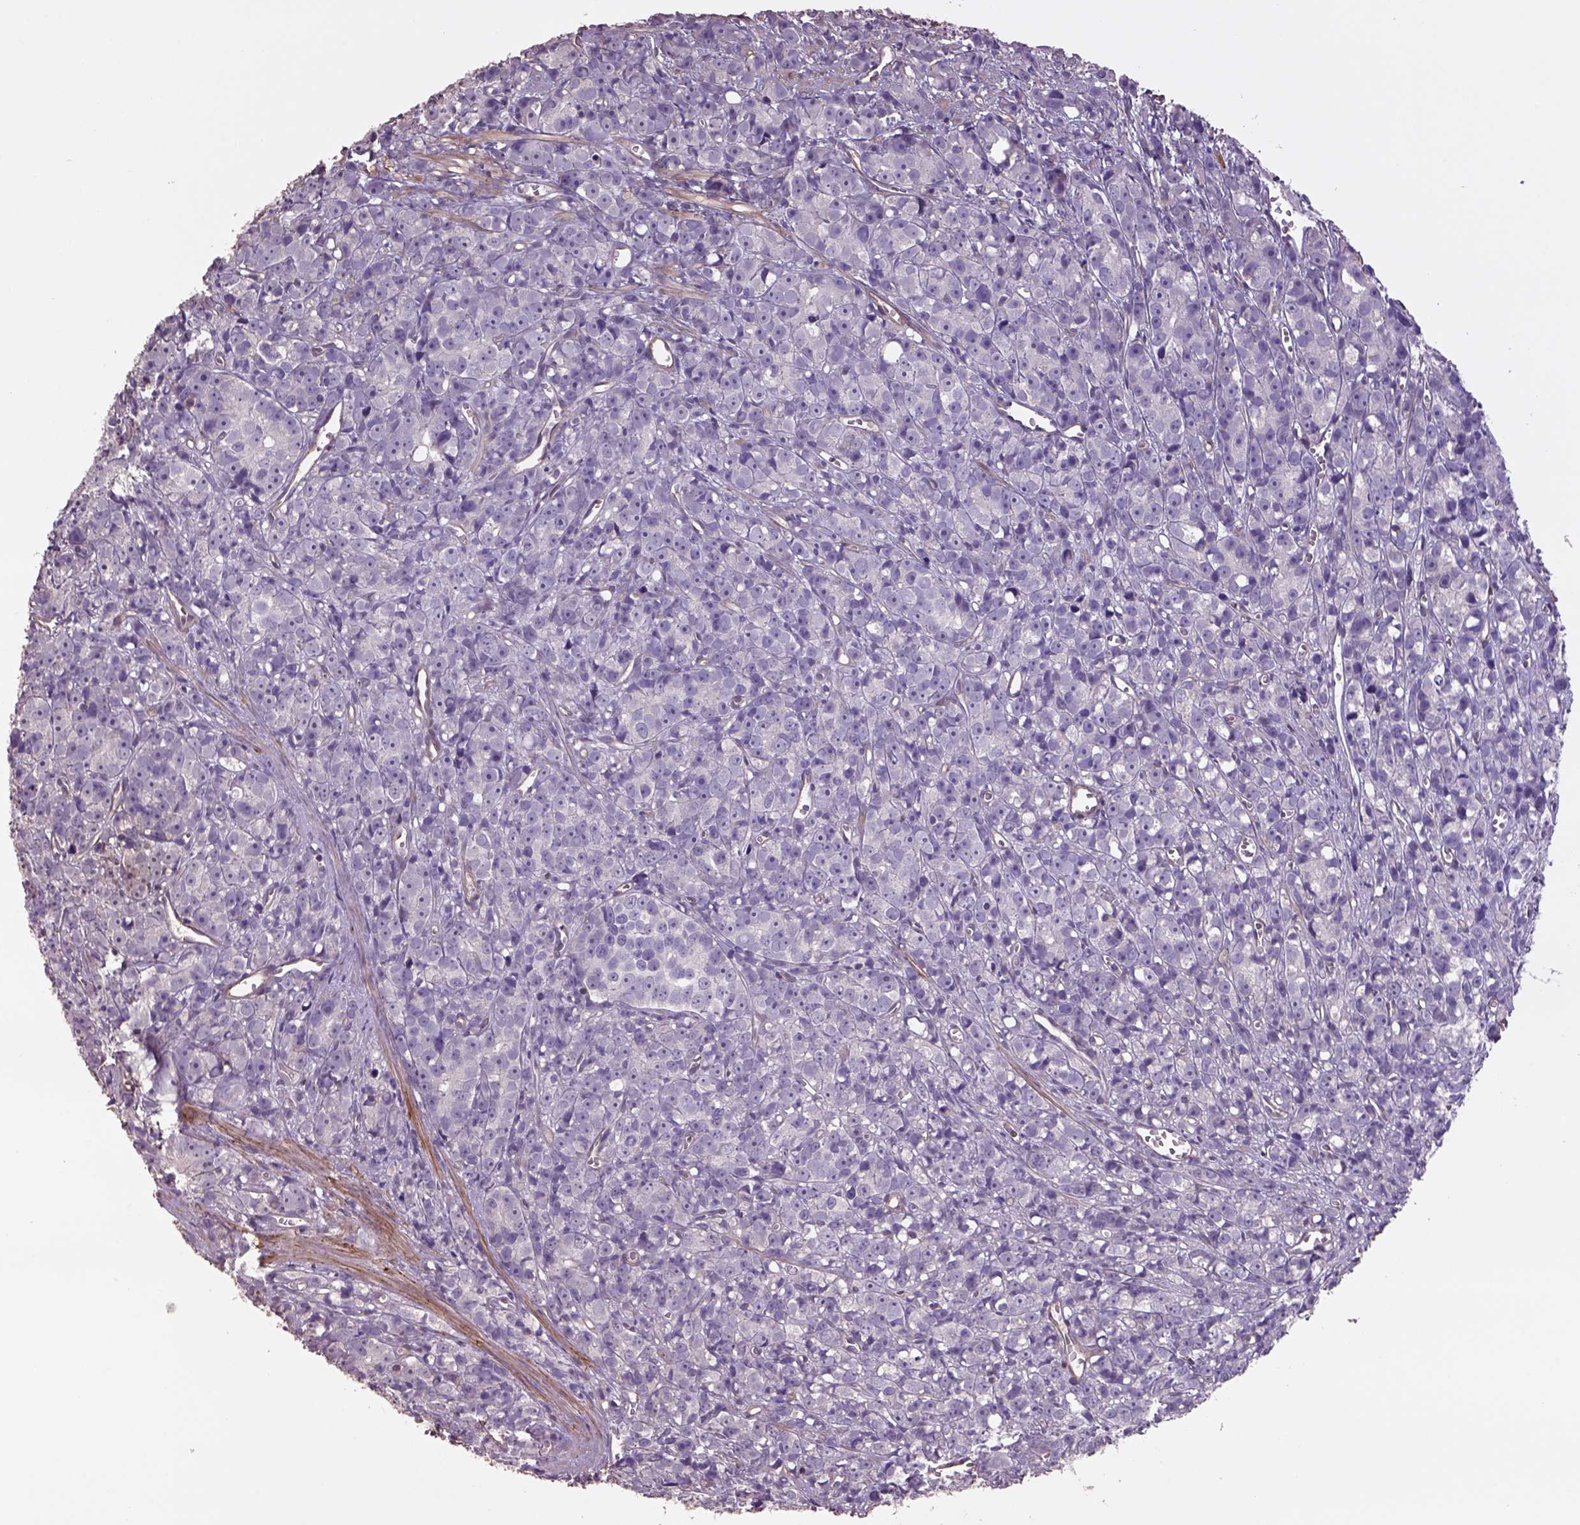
{"staining": {"intensity": "negative", "quantity": "none", "location": "none"}, "tissue": "prostate cancer", "cell_type": "Tumor cells", "image_type": "cancer", "snomed": [{"axis": "morphology", "description": "Adenocarcinoma, High grade"}, {"axis": "topography", "description": "Prostate"}], "caption": "Tumor cells are negative for brown protein staining in prostate cancer.", "gene": "LIN7A", "patient": {"sex": "male", "age": 77}}